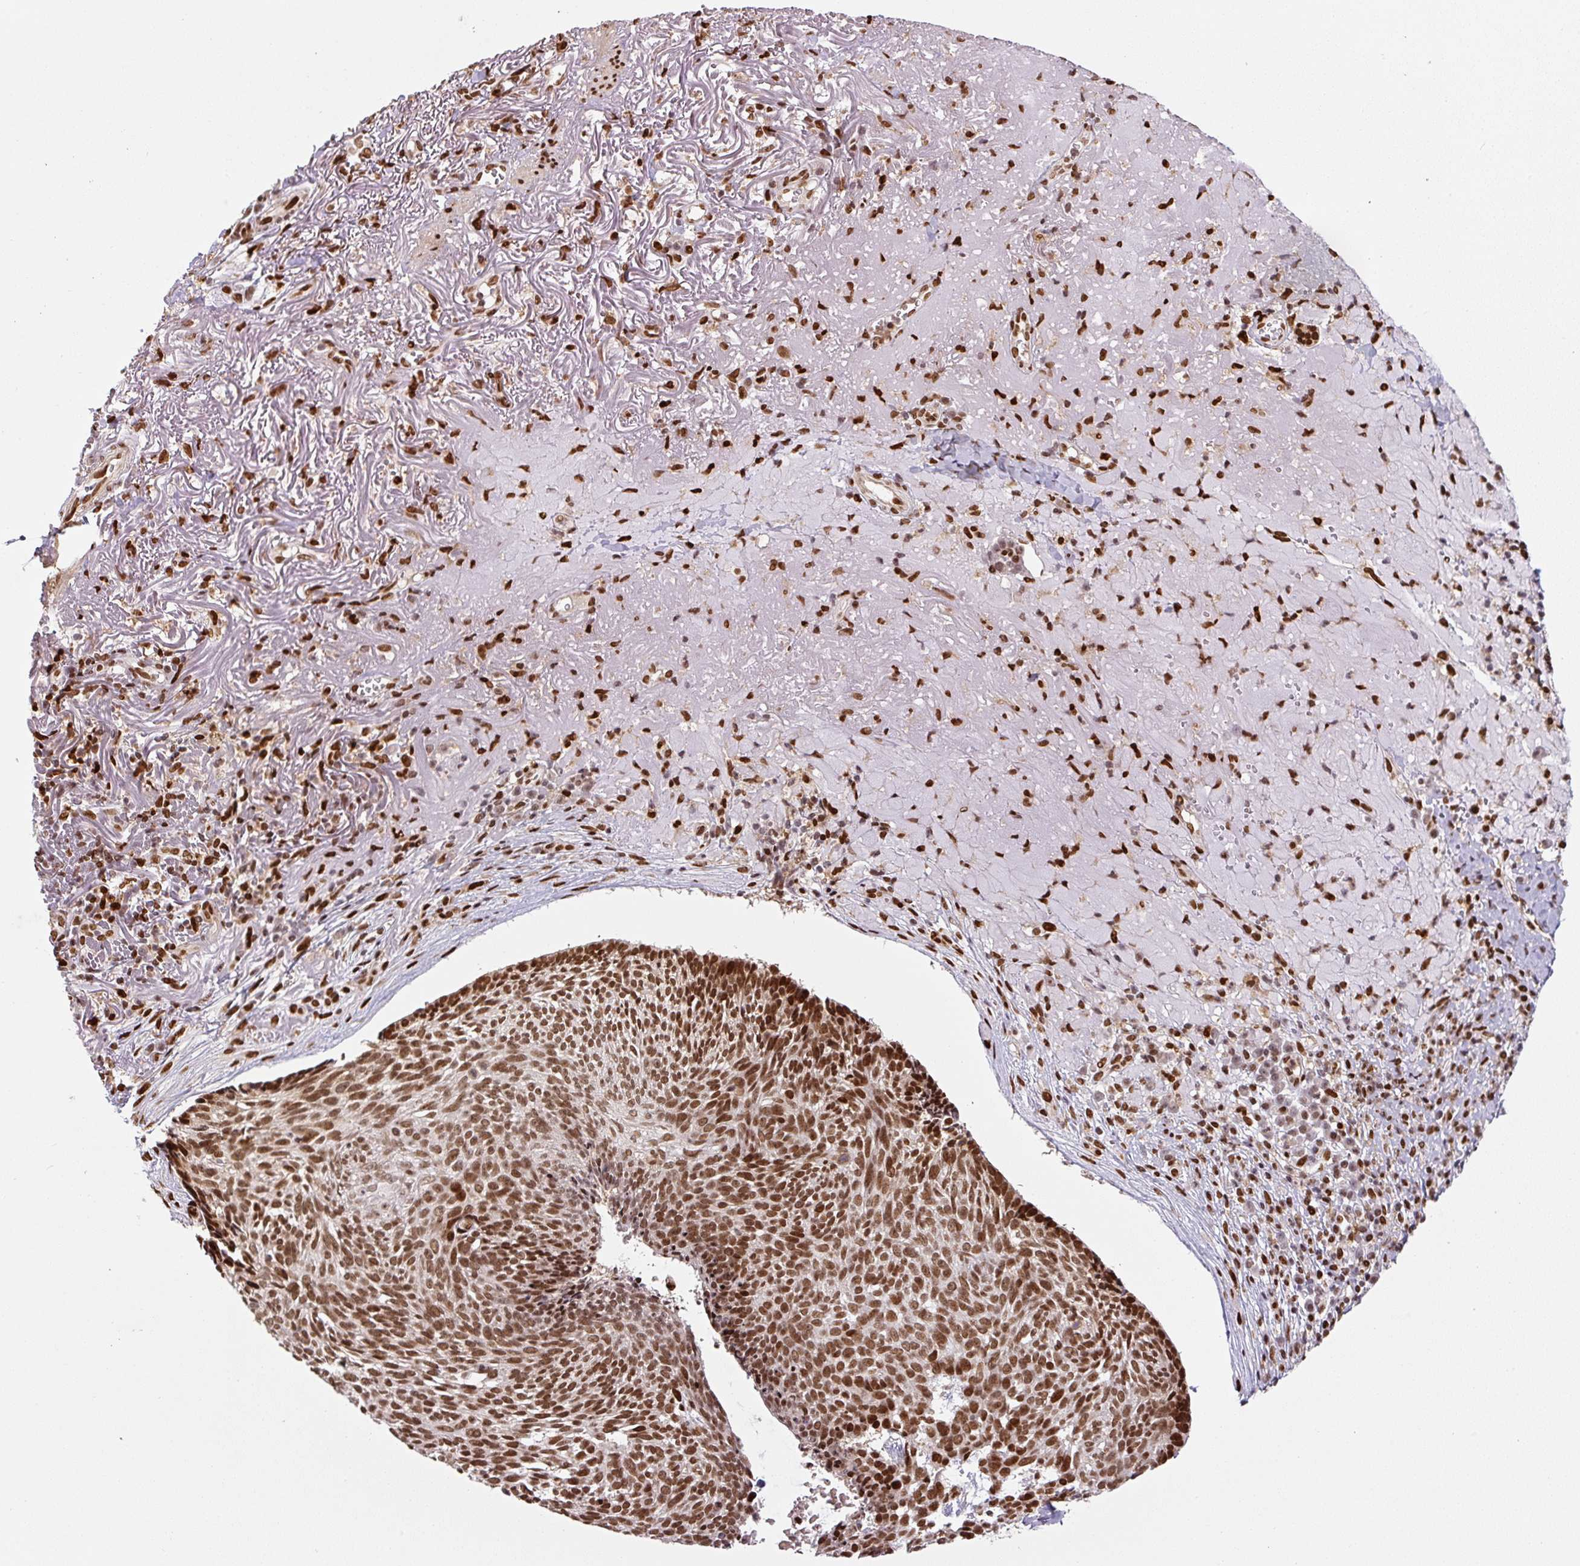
{"staining": {"intensity": "moderate", "quantity": ">75%", "location": "nuclear"}, "tissue": "skin cancer", "cell_type": "Tumor cells", "image_type": "cancer", "snomed": [{"axis": "morphology", "description": "Basal cell carcinoma"}, {"axis": "topography", "description": "Skin"}, {"axis": "topography", "description": "Skin of face"}], "caption": "The immunohistochemical stain shows moderate nuclear expression in tumor cells of skin cancer tissue.", "gene": "PYDC2", "patient": {"sex": "female", "age": 95}}